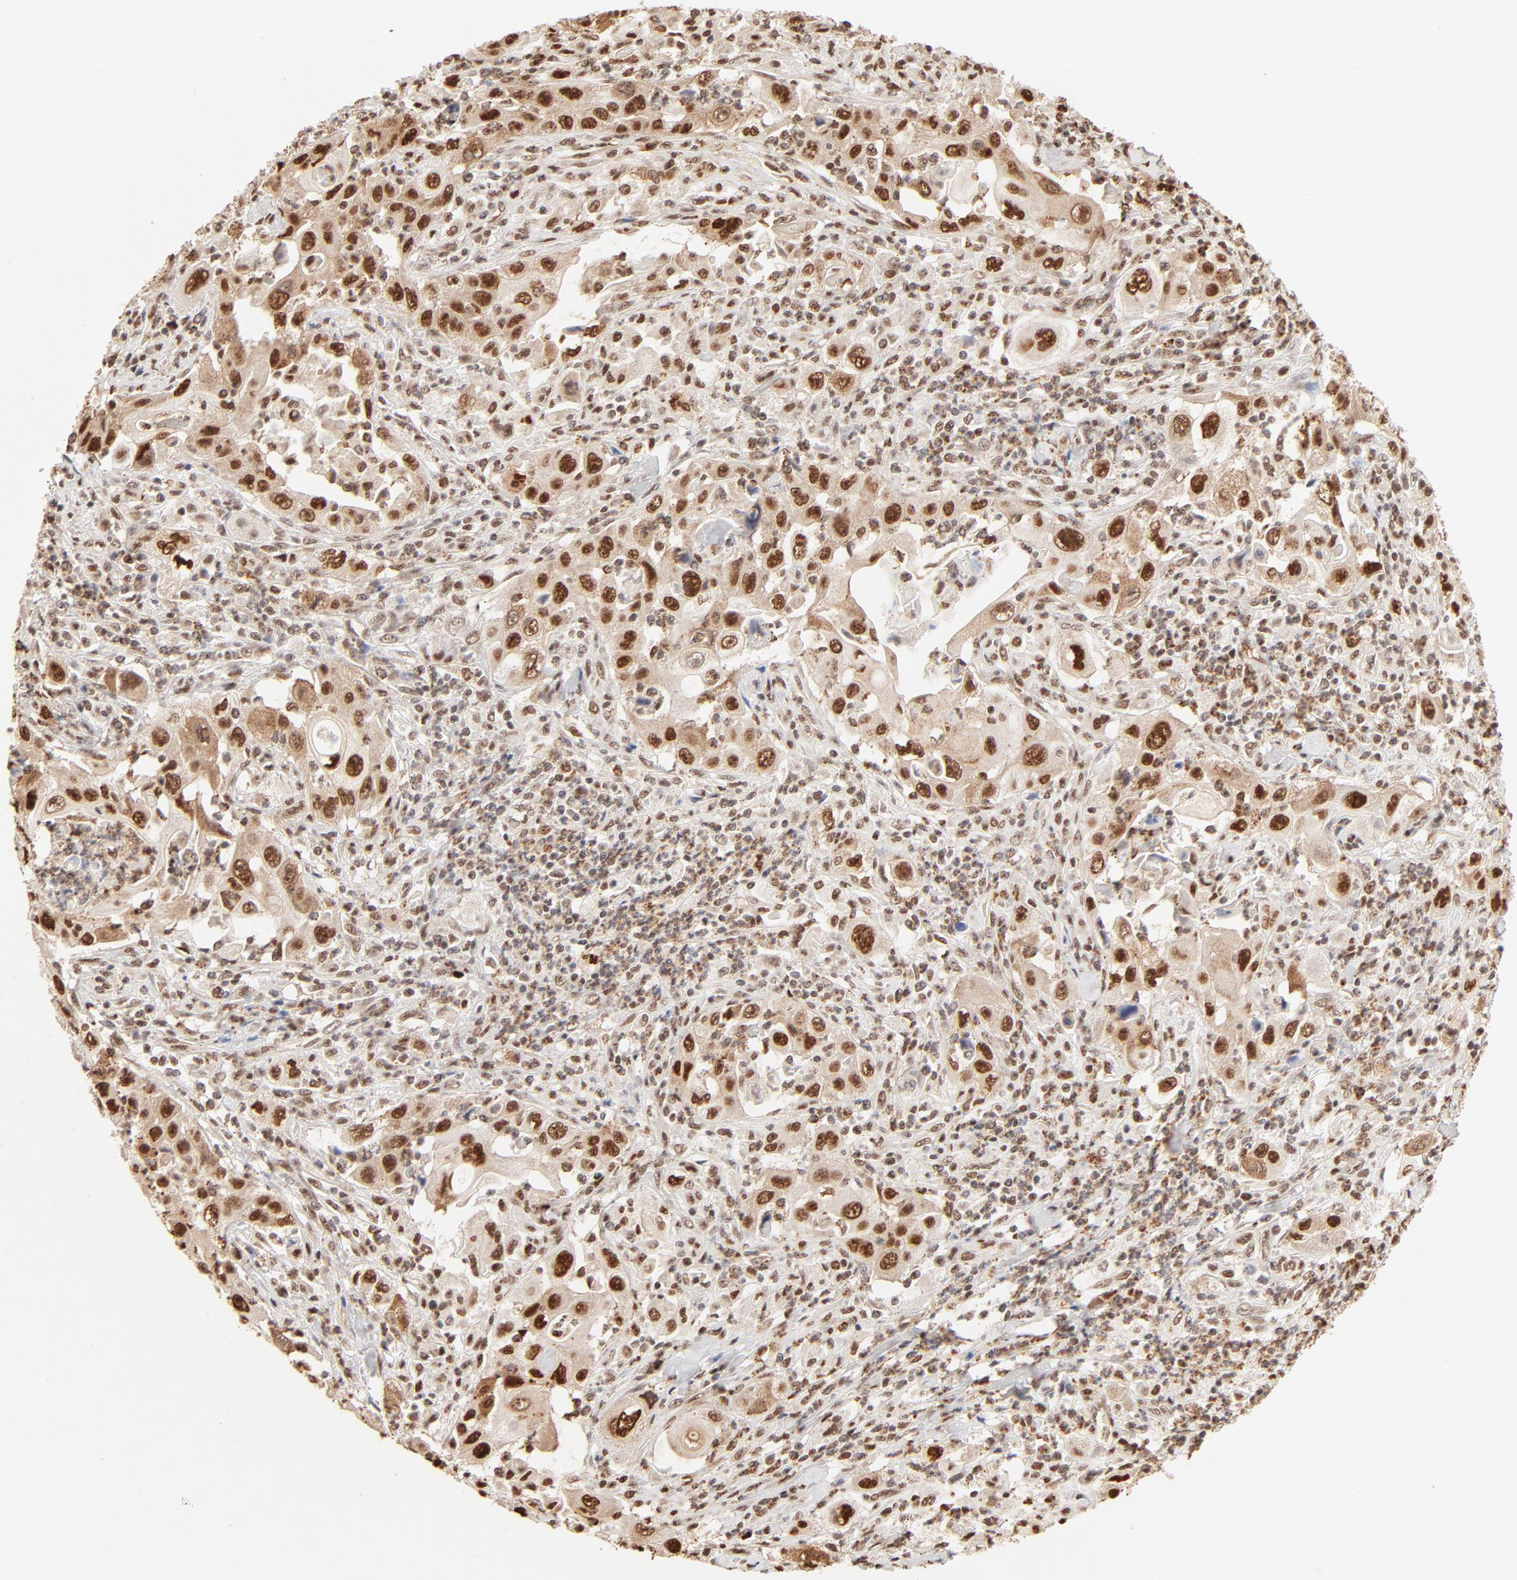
{"staining": {"intensity": "strong", "quantity": ">75%", "location": "nuclear"}, "tissue": "pancreatic cancer", "cell_type": "Tumor cells", "image_type": "cancer", "snomed": [{"axis": "morphology", "description": "Adenocarcinoma, NOS"}, {"axis": "topography", "description": "Pancreas"}], "caption": "Strong nuclear expression is present in about >75% of tumor cells in pancreatic cancer.", "gene": "FAM50A", "patient": {"sex": "male", "age": 70}}